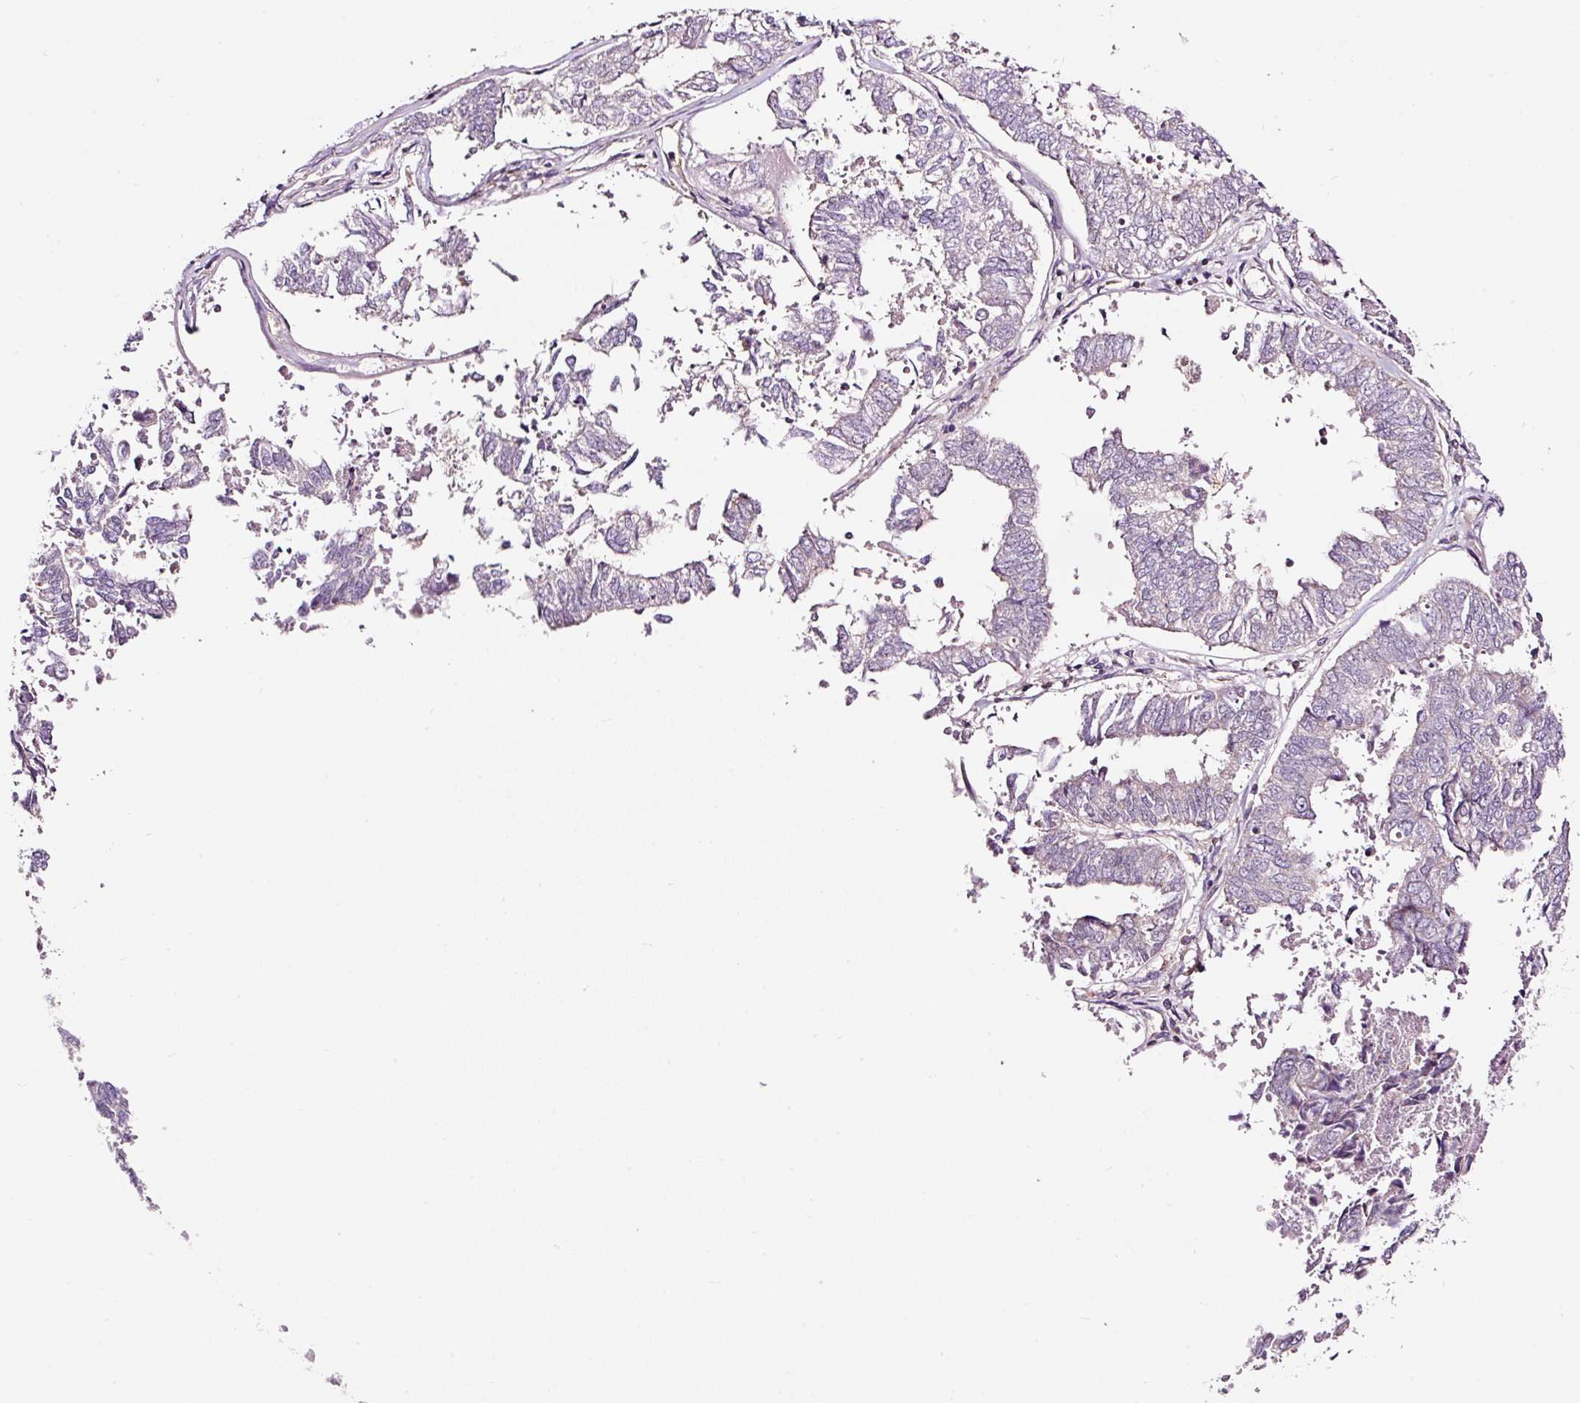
{"staining": {"intensity": "negative", "quantity": "none", "location": "none"}, "tissue": "endometrial cancer", "cell_type": "Tumor cells", "image_type": "cancer", "snomed": [{"axis": "morphology", "description": "Adenocarcinoma, NOS"}, {"axis": "topography", "description": "Endometrium"}], "caption": "Immunohistochemical staining of human endometrial cancer (adenocarcinoma) demonstrates no significant staining in tumor cells.", "gene": "BOLA3", "patient": {"sex": "female", "age": 73}}